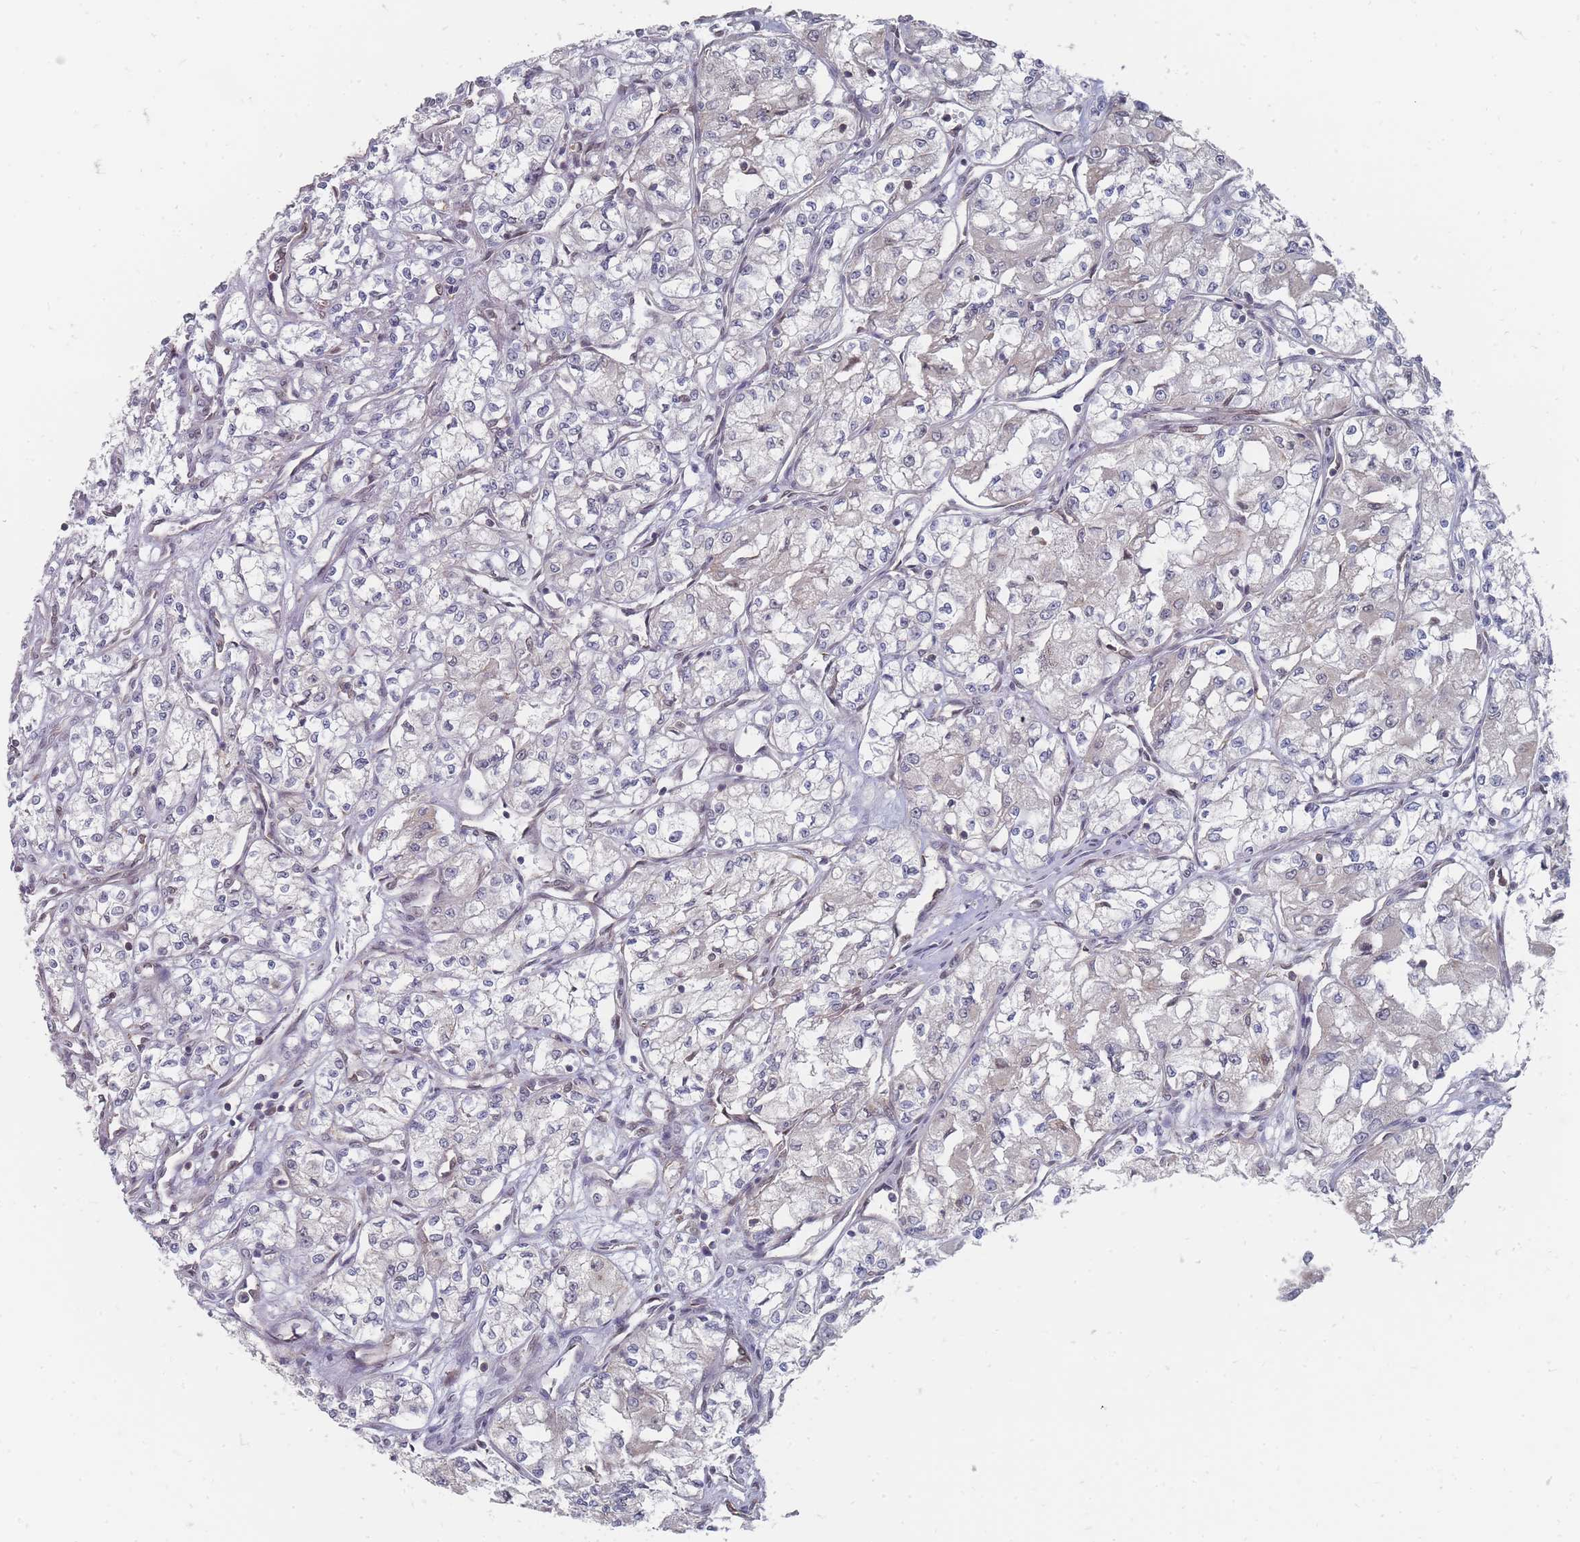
{"staining": {"intensity": "negative", "quantity": "none", "location": "none"}, "tissue": "renal cancer", "cell_type": "Tumor cells", "image_type": "cancer", "snomed": [{"axis": "morphology", "description": "Adenocarcinoma, NOS"}, {"axis": "topography", "description": "Kidney"}], "caption": "Immunohistochemistry (IHC) of adenocarcinoma (renal) demonstrates no positivity in tumor cells.", "gene": "NKD1", "patient": {"sex": "male", "age": 59}}